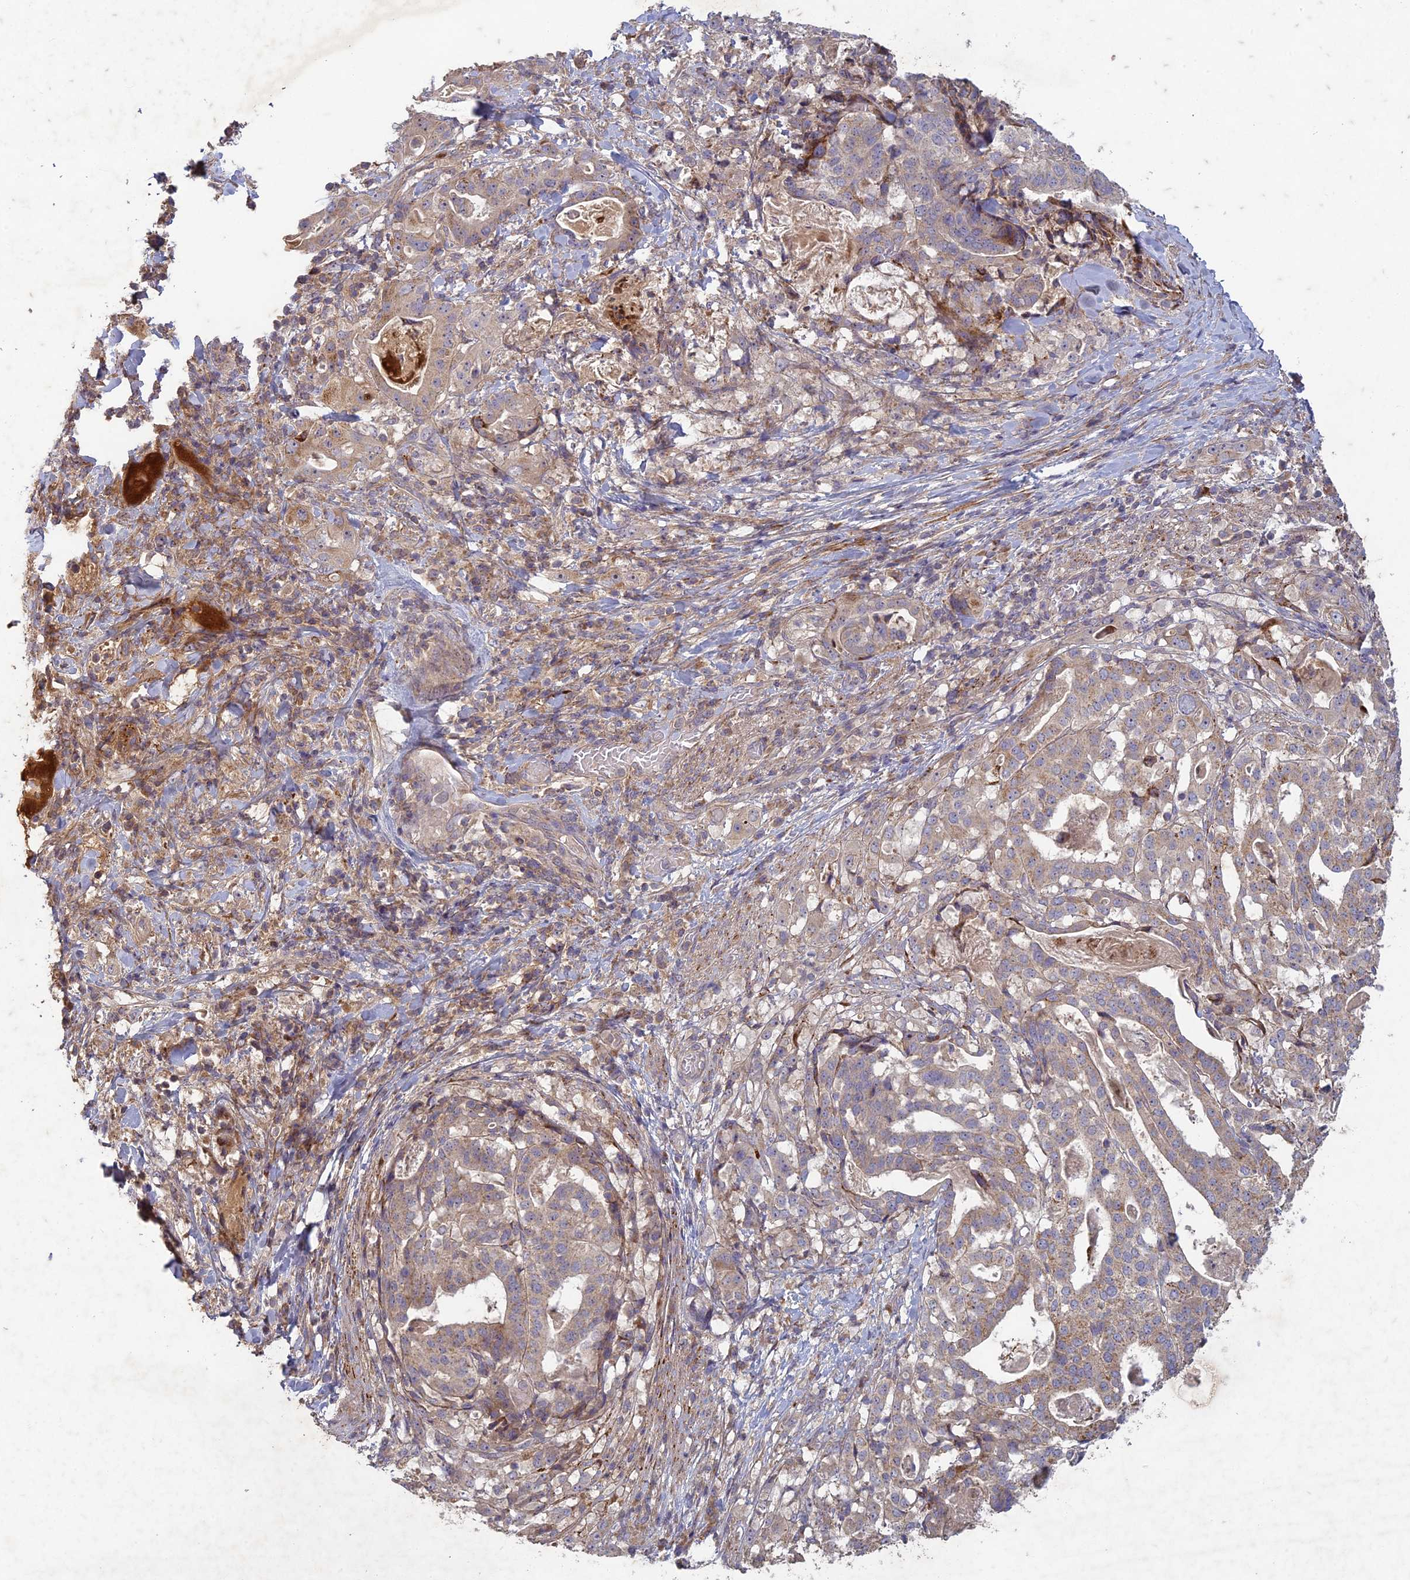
{"staining": {"intensity": "weak", "quantity": ">75%", "location": "cytoplasmic/membranous"}, "tissue": "stomach cancer", "cell_type": "Tumor cells", "image_type": "cancer", "snomed": [{"axis": "morphology", "description": "Adenocarcinoma, NOS"}, {"axis": "topography", "description": "Stomach"}], "caption": "Brown immunohistochemical staining in stomach cancer (adenocarcinoma) displays weak cytoplasmic/membranous staining in approximately >75% of tumor cells. The staining was performed using DAB to visualize the protein expression in brown, while the nuclei were stained in blue with hematoxylin (Magnification: 20x).", "gene": "TCF25", "patient": {"sex": "male", "age": 48}}